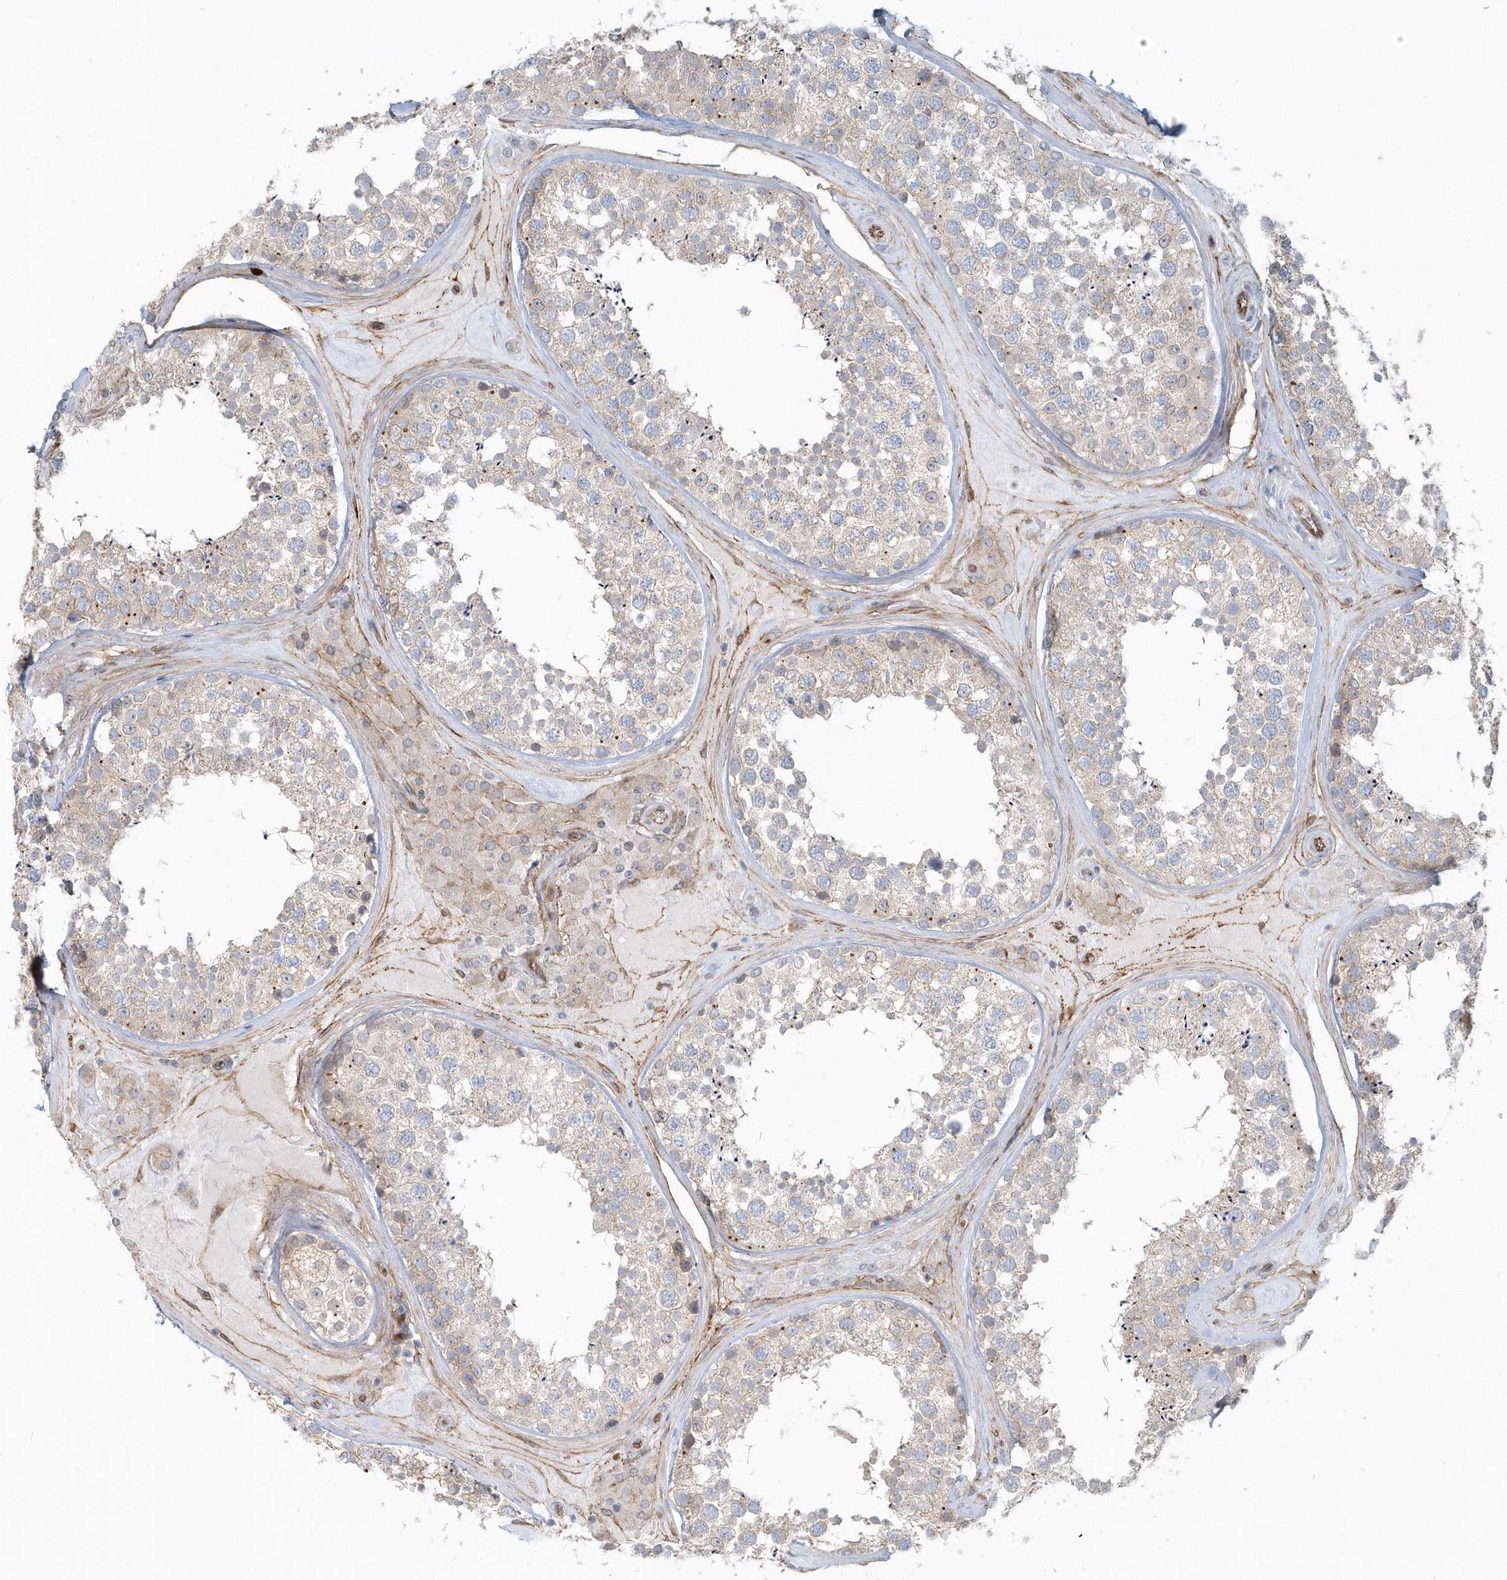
{"staining": {"intensity": "weak", "quantity": "<25%", "location": "cytoplasmic/membranous"}, "tissue": "testis", "cell_type": "Cells in seminiferous ducts", "image_type": "normal", "snomed": [{"axis": "morphology", "description": "Normal tissue, NOS"}, {"axis": "topography", "description": "Testis"}], "caption": "IHC micrograph of unremarkable testis stained for a protein (brown), which displays no expression in cells in seminiferous ducts.", "gene": "DNAH1", "patient": {"sex": "male", "age": 46}}